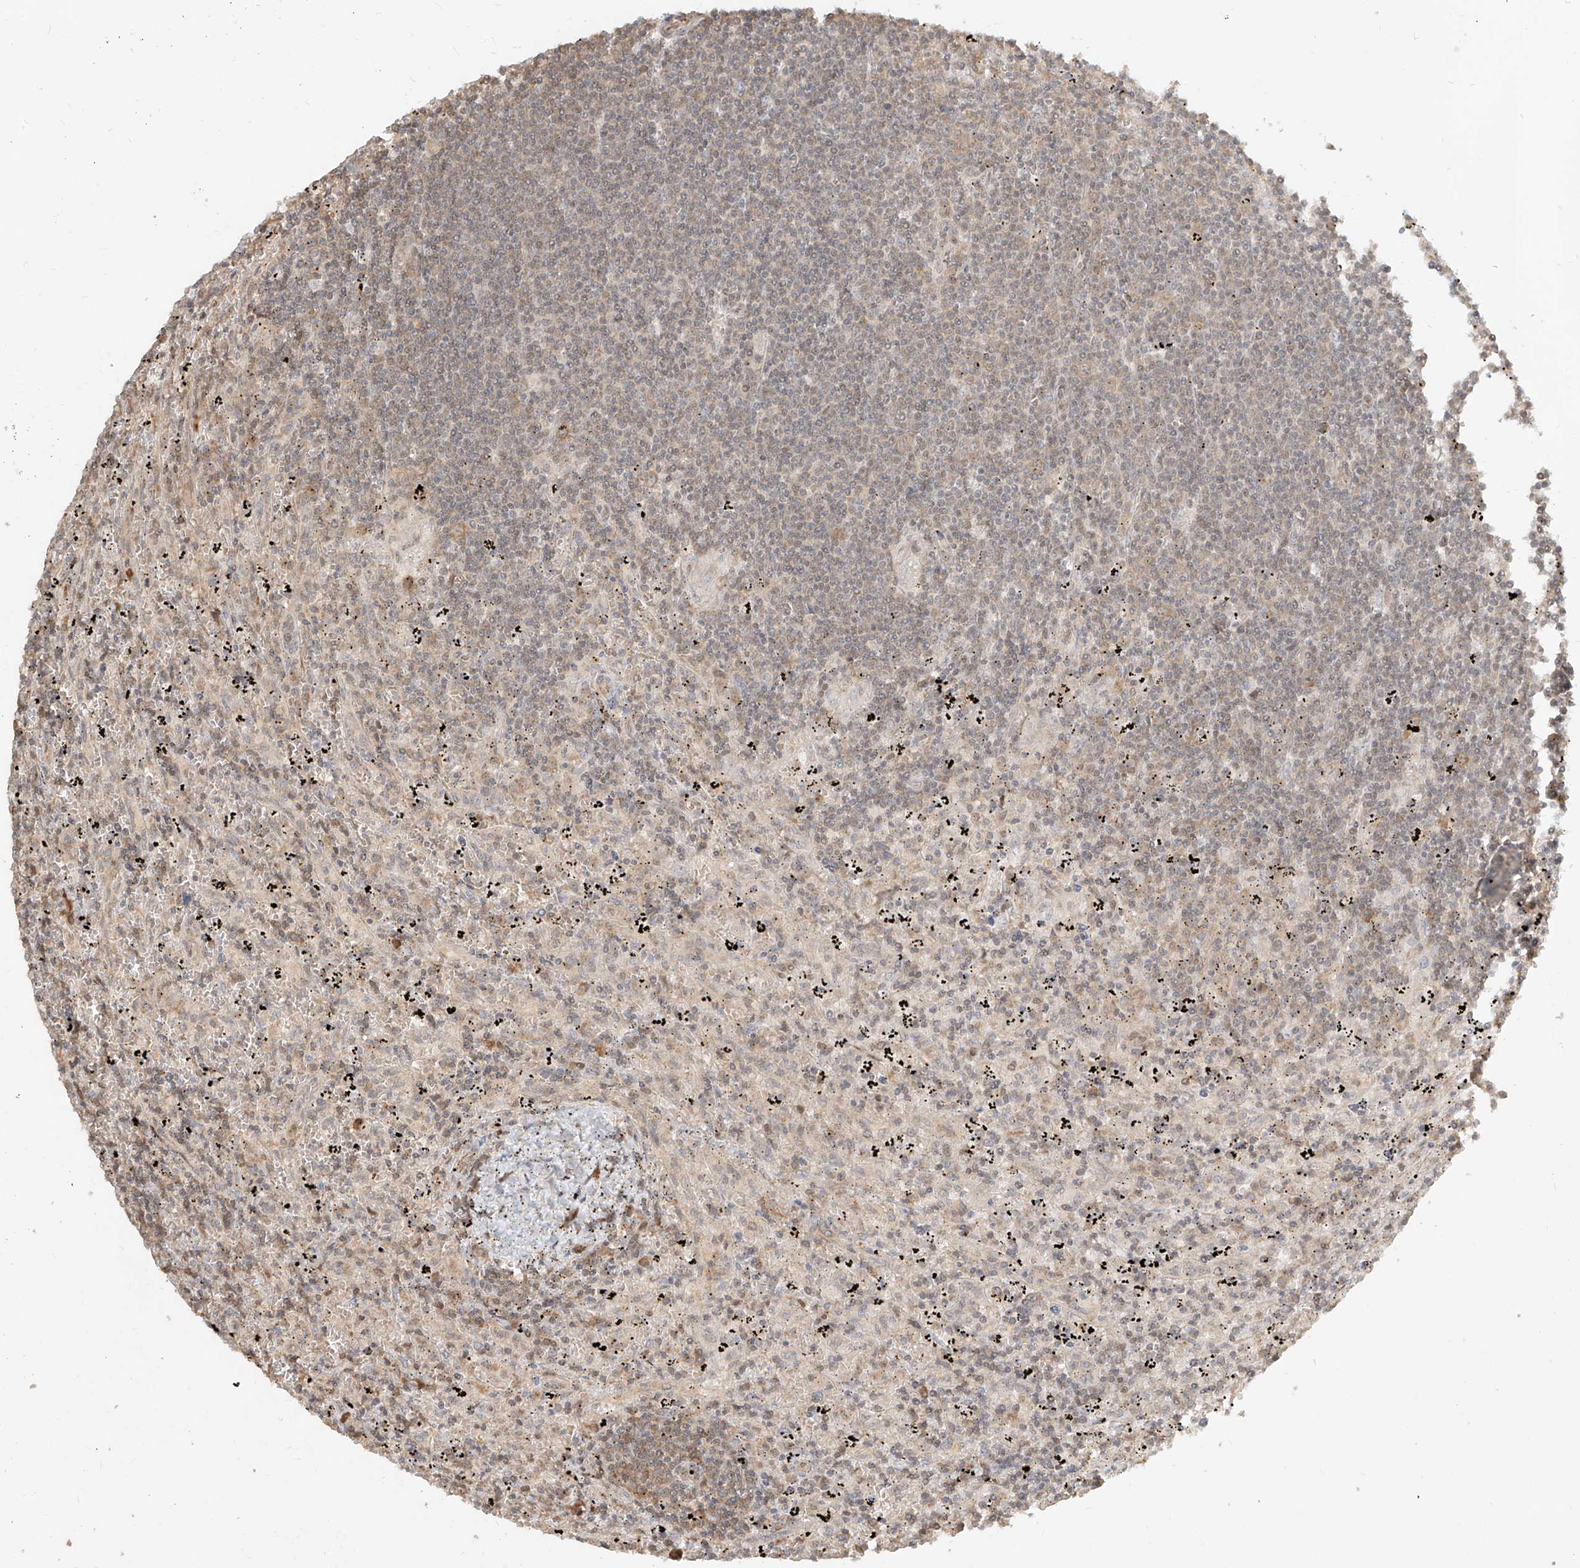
{"staining": {"intensity": "negative", "quantity": "none", "location": "none"}, "tissue": "lymphoma", "cell_type": "Tumor cells", "image_type": "cancer", "snomed": [{"axis": "morphology", "description": "Malignant lymphoma, non-Hodgkin's type, Low grade"}, {"axis": "topography", "description": "Spleen"}], "caption": "High power microscopy micrograph of an immunohistochemistry (IHC) histopathology image of malignant lymphoma, non-Hodgkin's type (low-grade), revealing no significant expression in tumor cells.", "gene": "UBE2K", "patient": {"sex": "male", "age": 76}}